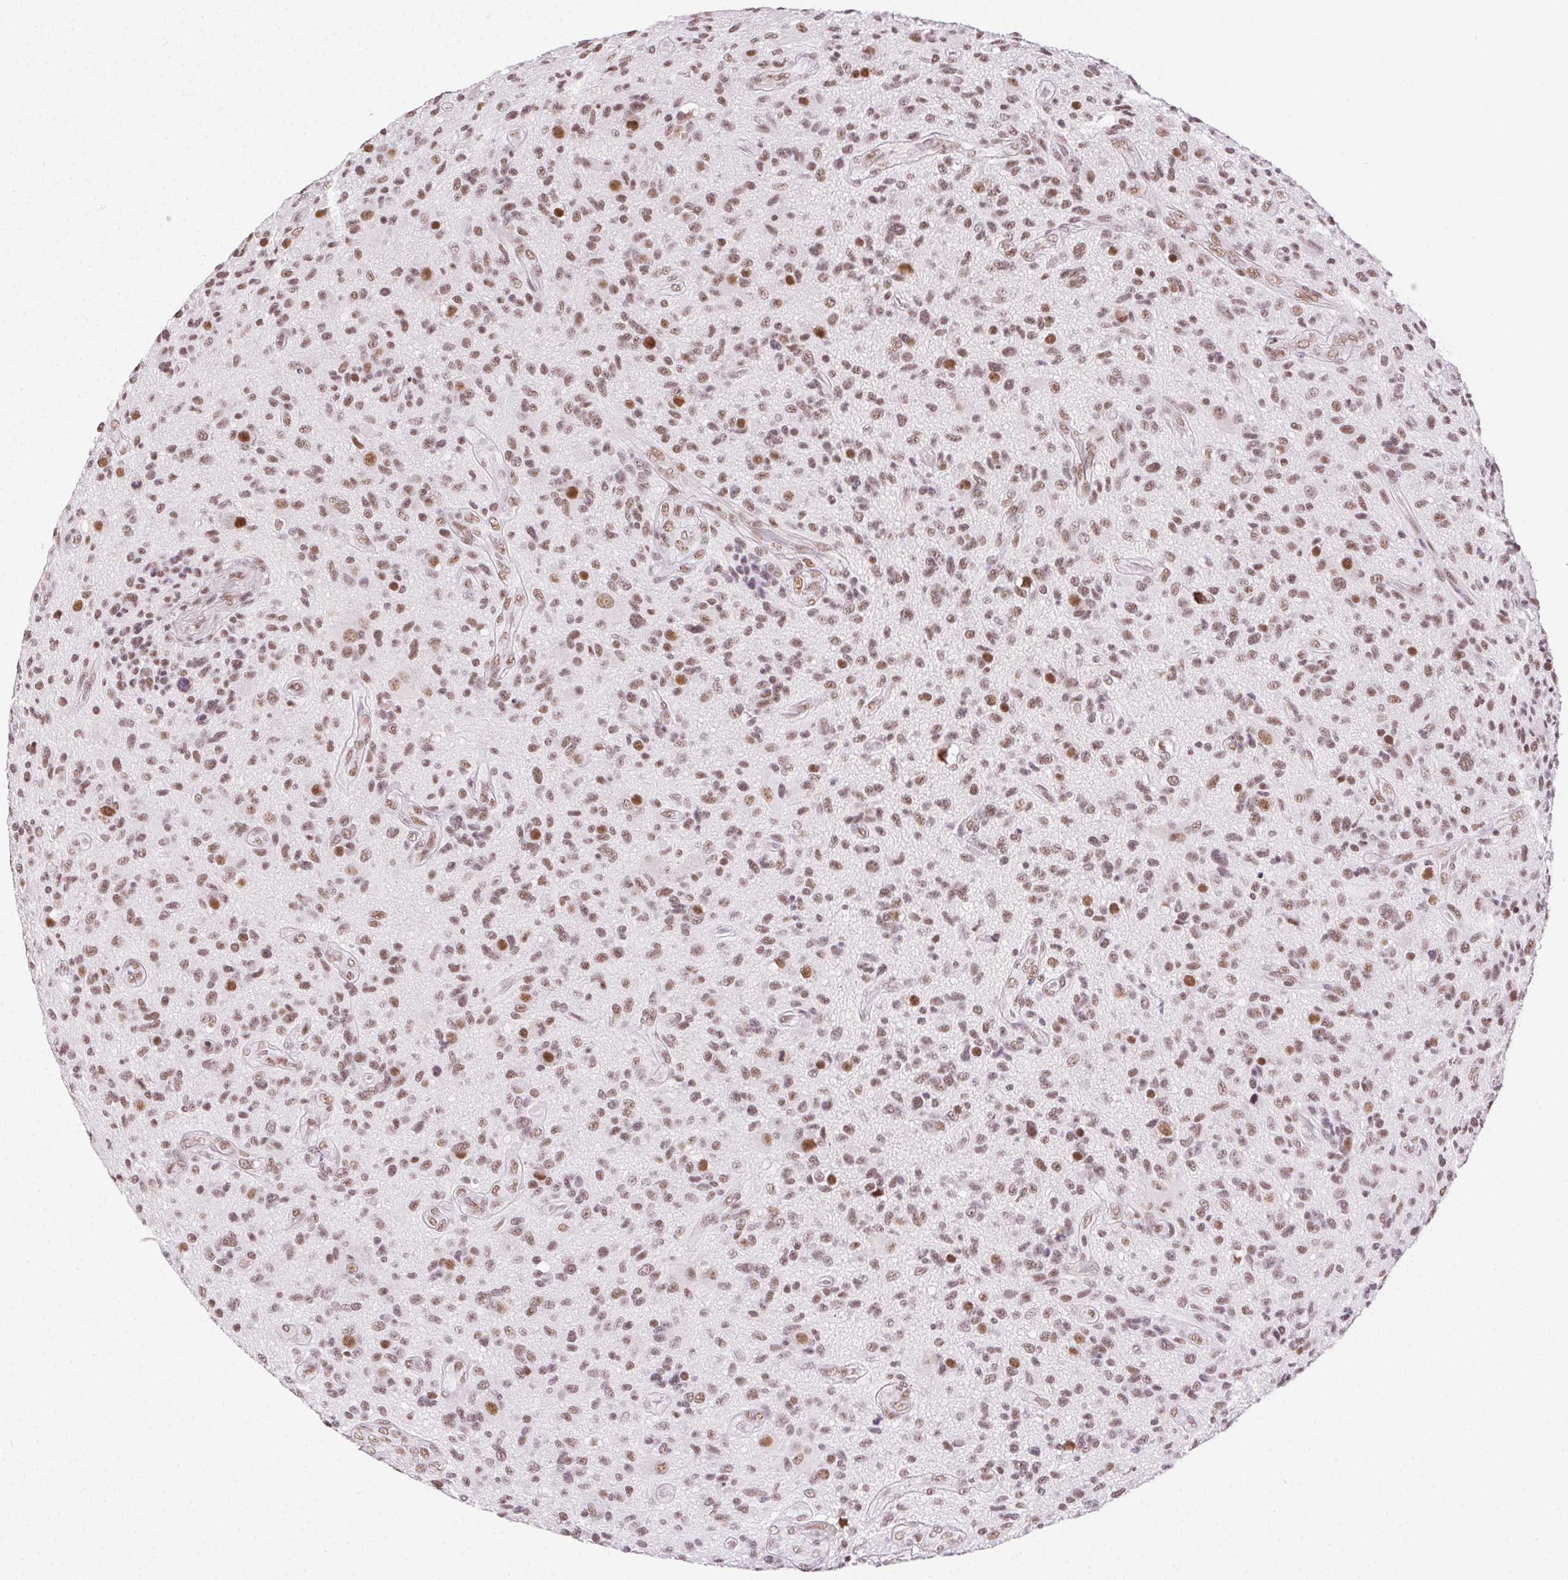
{"staining": {"intensity": "moderate", "quantity": ">75%", "location": "nuclear"}, "tissue": "glioma", "cell_type": "Tumor cells", "image_type": "cancer", "snomed": [{"axis": "morphology", "description": "Glioma, malignant, High grade"}, {"axis": "topography", "description": "Brain"}], "caption": "Immunohistochemistry (IHC) (DAB (3,3'-diaminobenzidine)) staining of malignant glioma (high-grade) demonstrates moderate nuclear protein staining in approximately >75% of tumor cells. The protein is stained brown, and the nuclei are stained in blue (DAB IHC with brightfield microscopy, high magnification).", "gene": "TRA2B", "patient": {"sex": "male", "age": 47}}